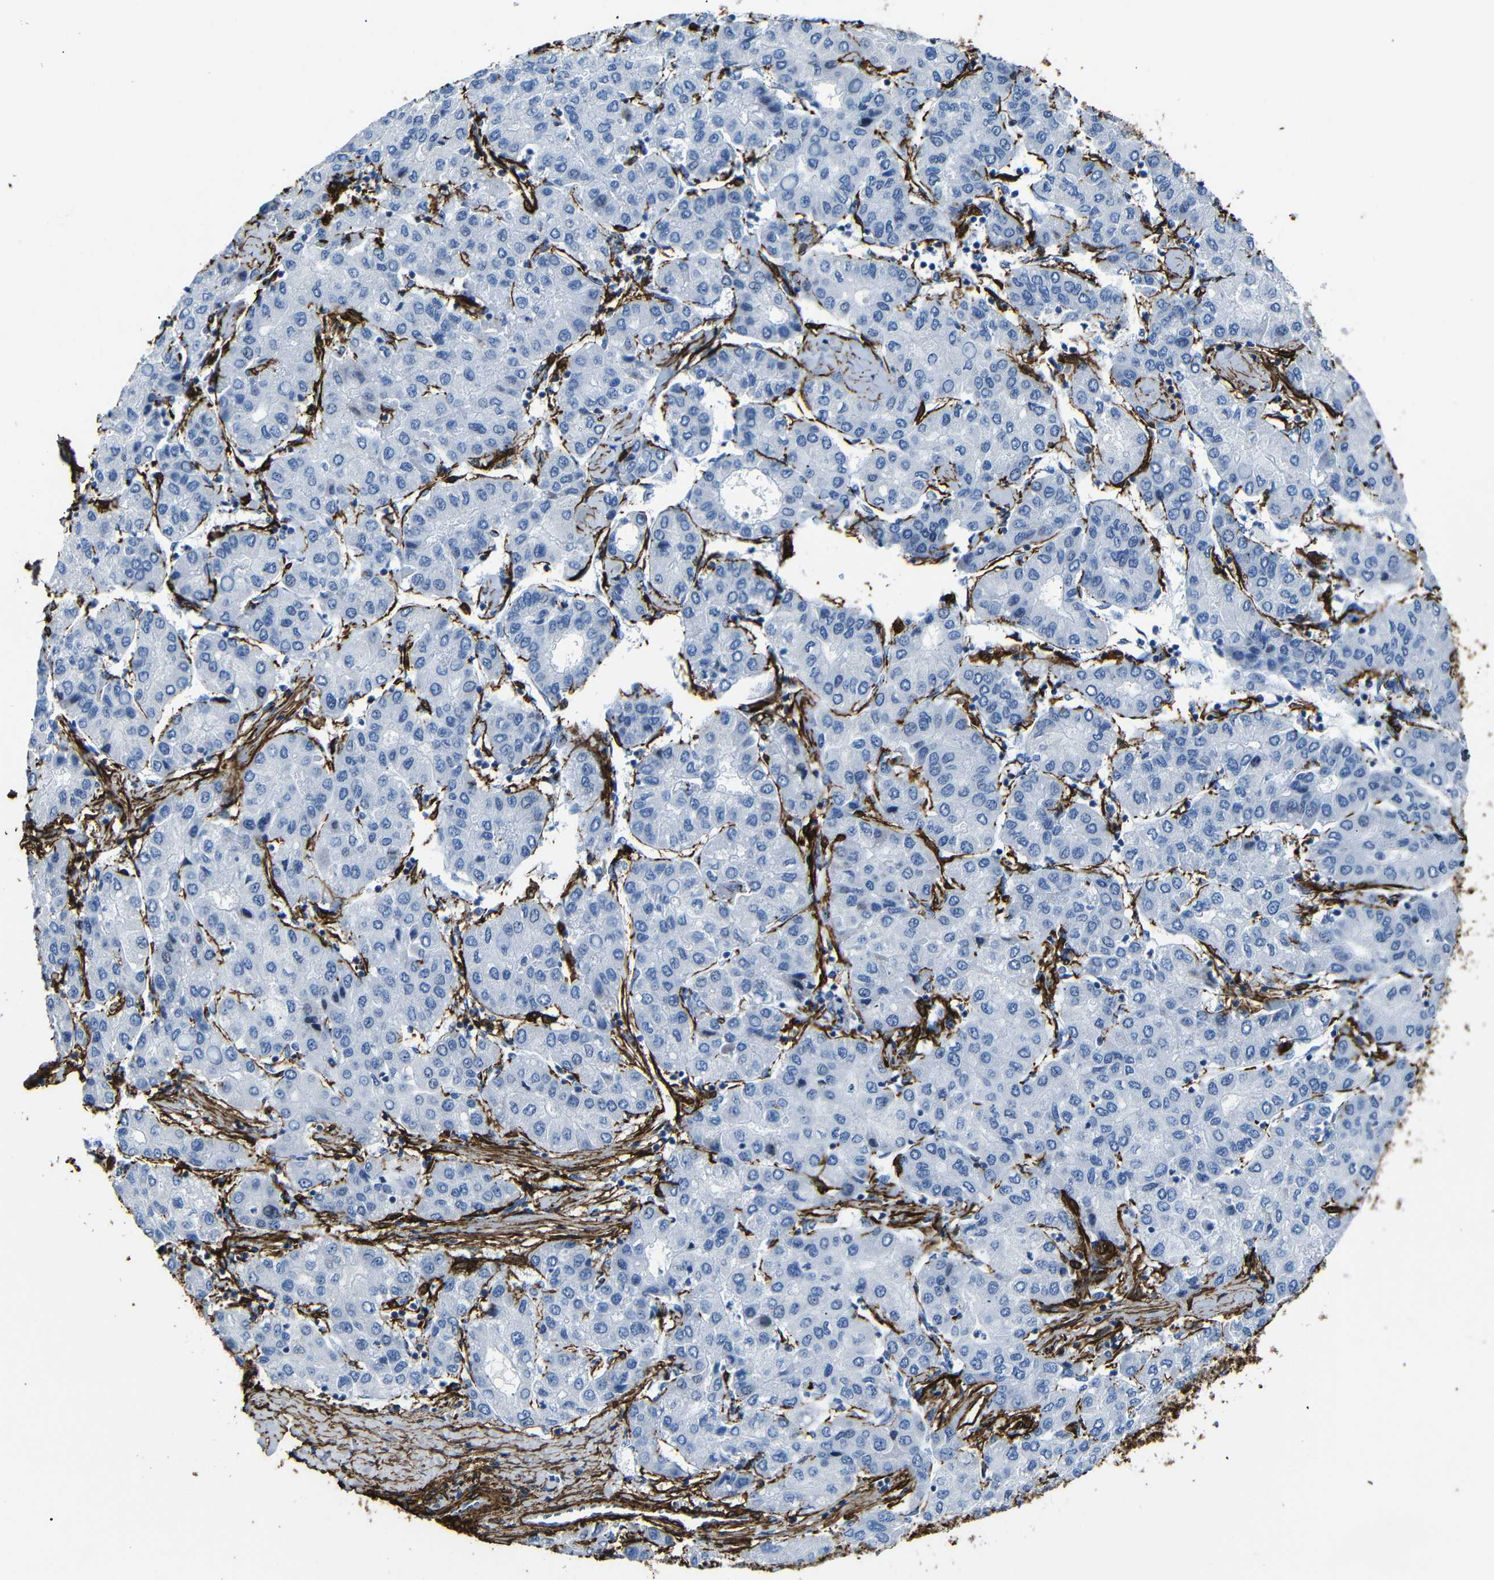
{"staining": {"intensity": "negative", "quantity": "none", "location": "none"}, "tissue": "liver cancer", "cell_type": "Tumor cells", "image_type": "cancer", "snomed": [{"axis": "morphology", "description": "Carcinoma, Hepatocellular, NOS"}, {"axis": "topography", "description": "Liver"}], "caption": "Tumor cells are negative for brown protein staining in liver cancer.", "gene": "ACTA2", "patient": {"sex": "male", "age": 65}}